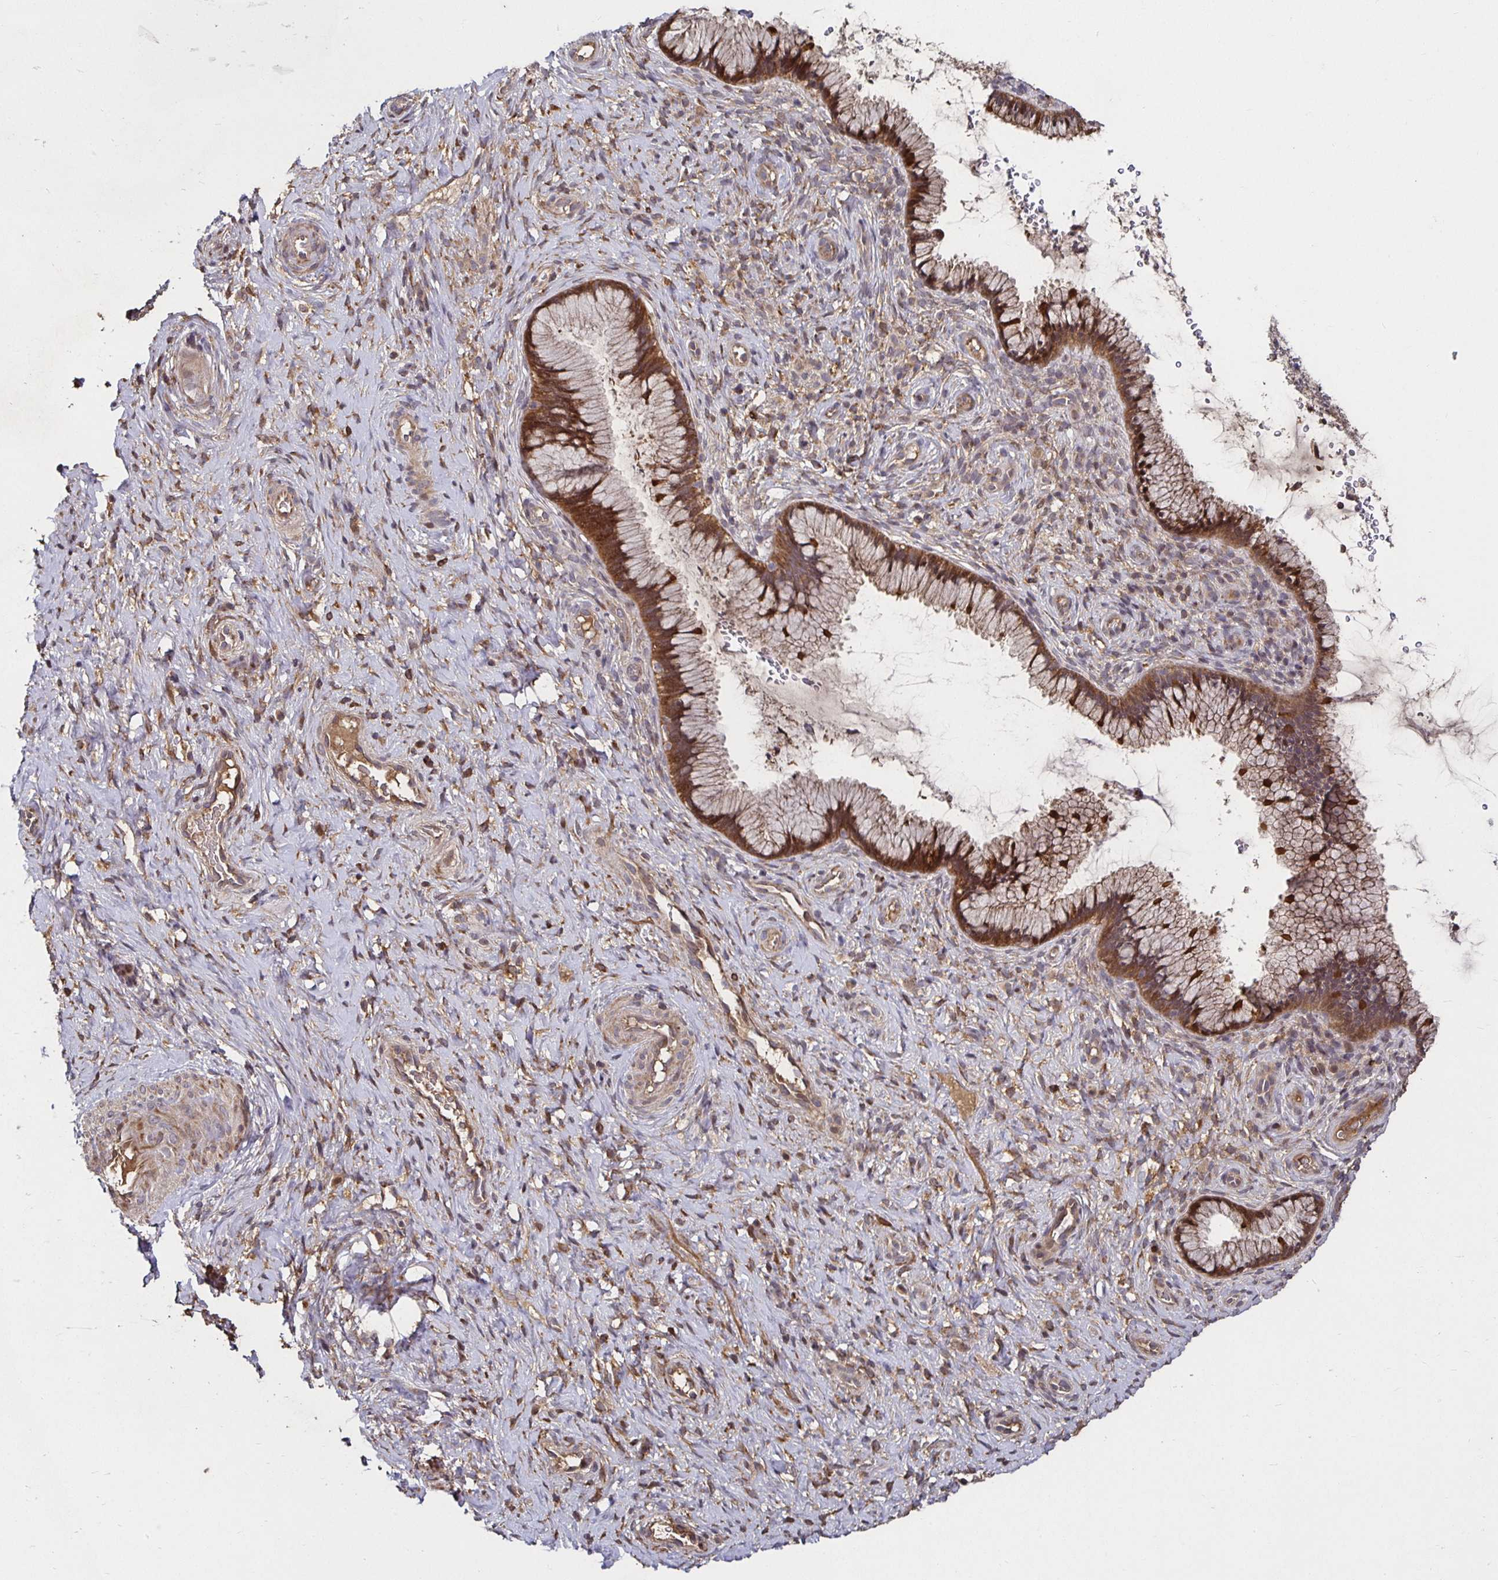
{"staining": {"intensity": "moderate", "quantity": ">75%", "location": "cytoplasmic/membranous"}, "tissue": "cervix", "cell_type": "Glandular cells", "image_type": "normal", "snomed": [{"axis": "morphology", "description": "Normal tissue, NOS"}, {"axis": "topography", "description": "Cervix"}], "caption": "A histopathology image of human cervix stained for a protein displays moderate cytoplasmic/membranous brown staining in glandular cells. (Stains: DAB (3,3'-diaminobenzidine) in brown, nuclei in blue, Microscopy: brightfield microscopy at high magnification).", "gene": "SMYD3", "patient": {"sex": "female", "age": 34}}